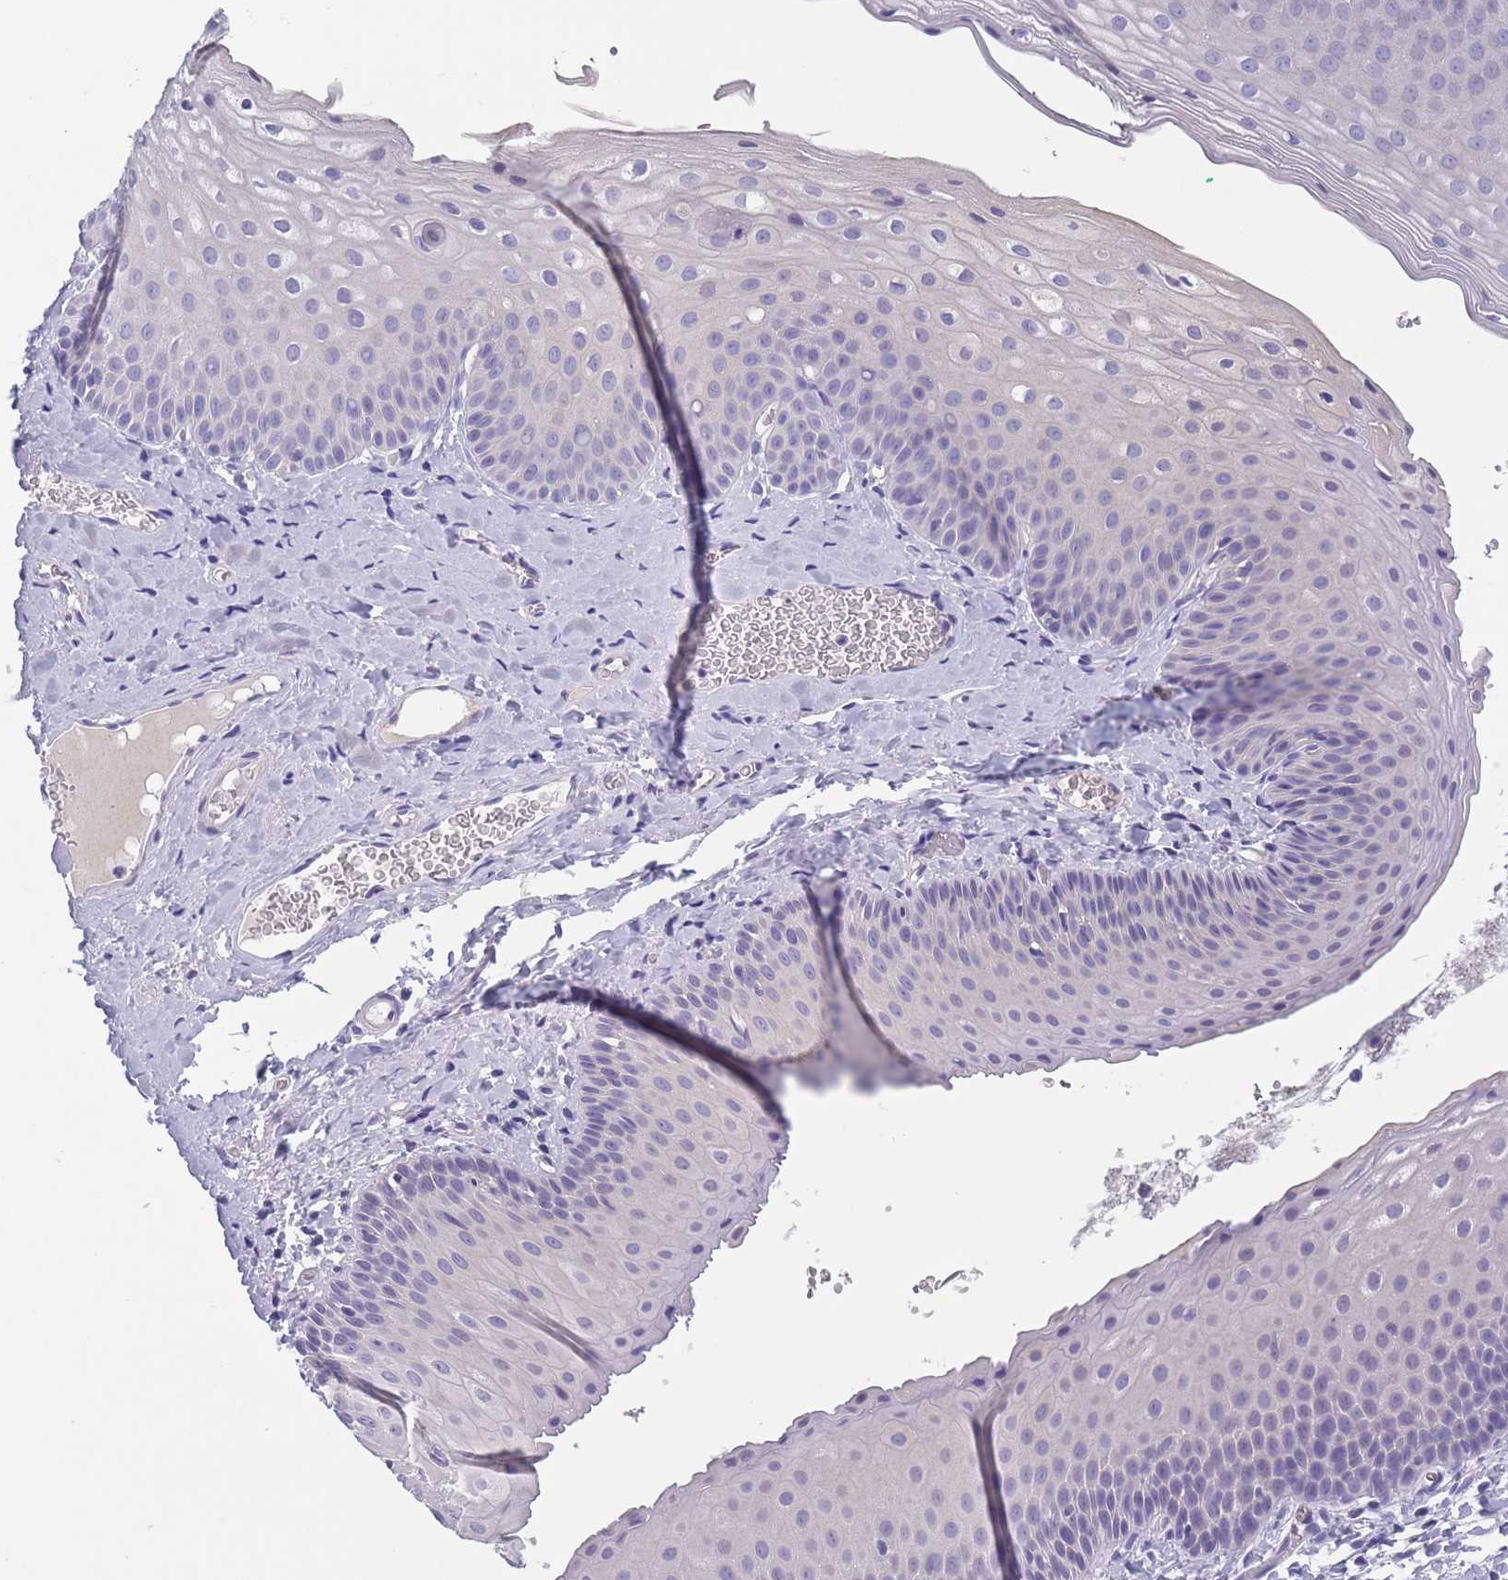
{"staining": {"intensity": "negative", "quantity": "none", "location": "none"}, "tissue": "skin", "cell_type": "Epidermal cells", "image_type": "normal", "snomed": [{"axis": "morphology", "description": "Normal tissue, NOS"}, {"axis": "morphology", "description": "Hemorrhoids"}, {"axis": "morphology", "description": "Inflammation, NOS"}, {"axis": "topography", "description": "Anal"}], "caption": "High power microscopy image of an immunohistochemistry (IHC) micrograph of unremarkable skin, revealing no significant positivity in epidermal cells.", "gene": "OR4C5", "patient": {"sex": "male", "age": 60}}